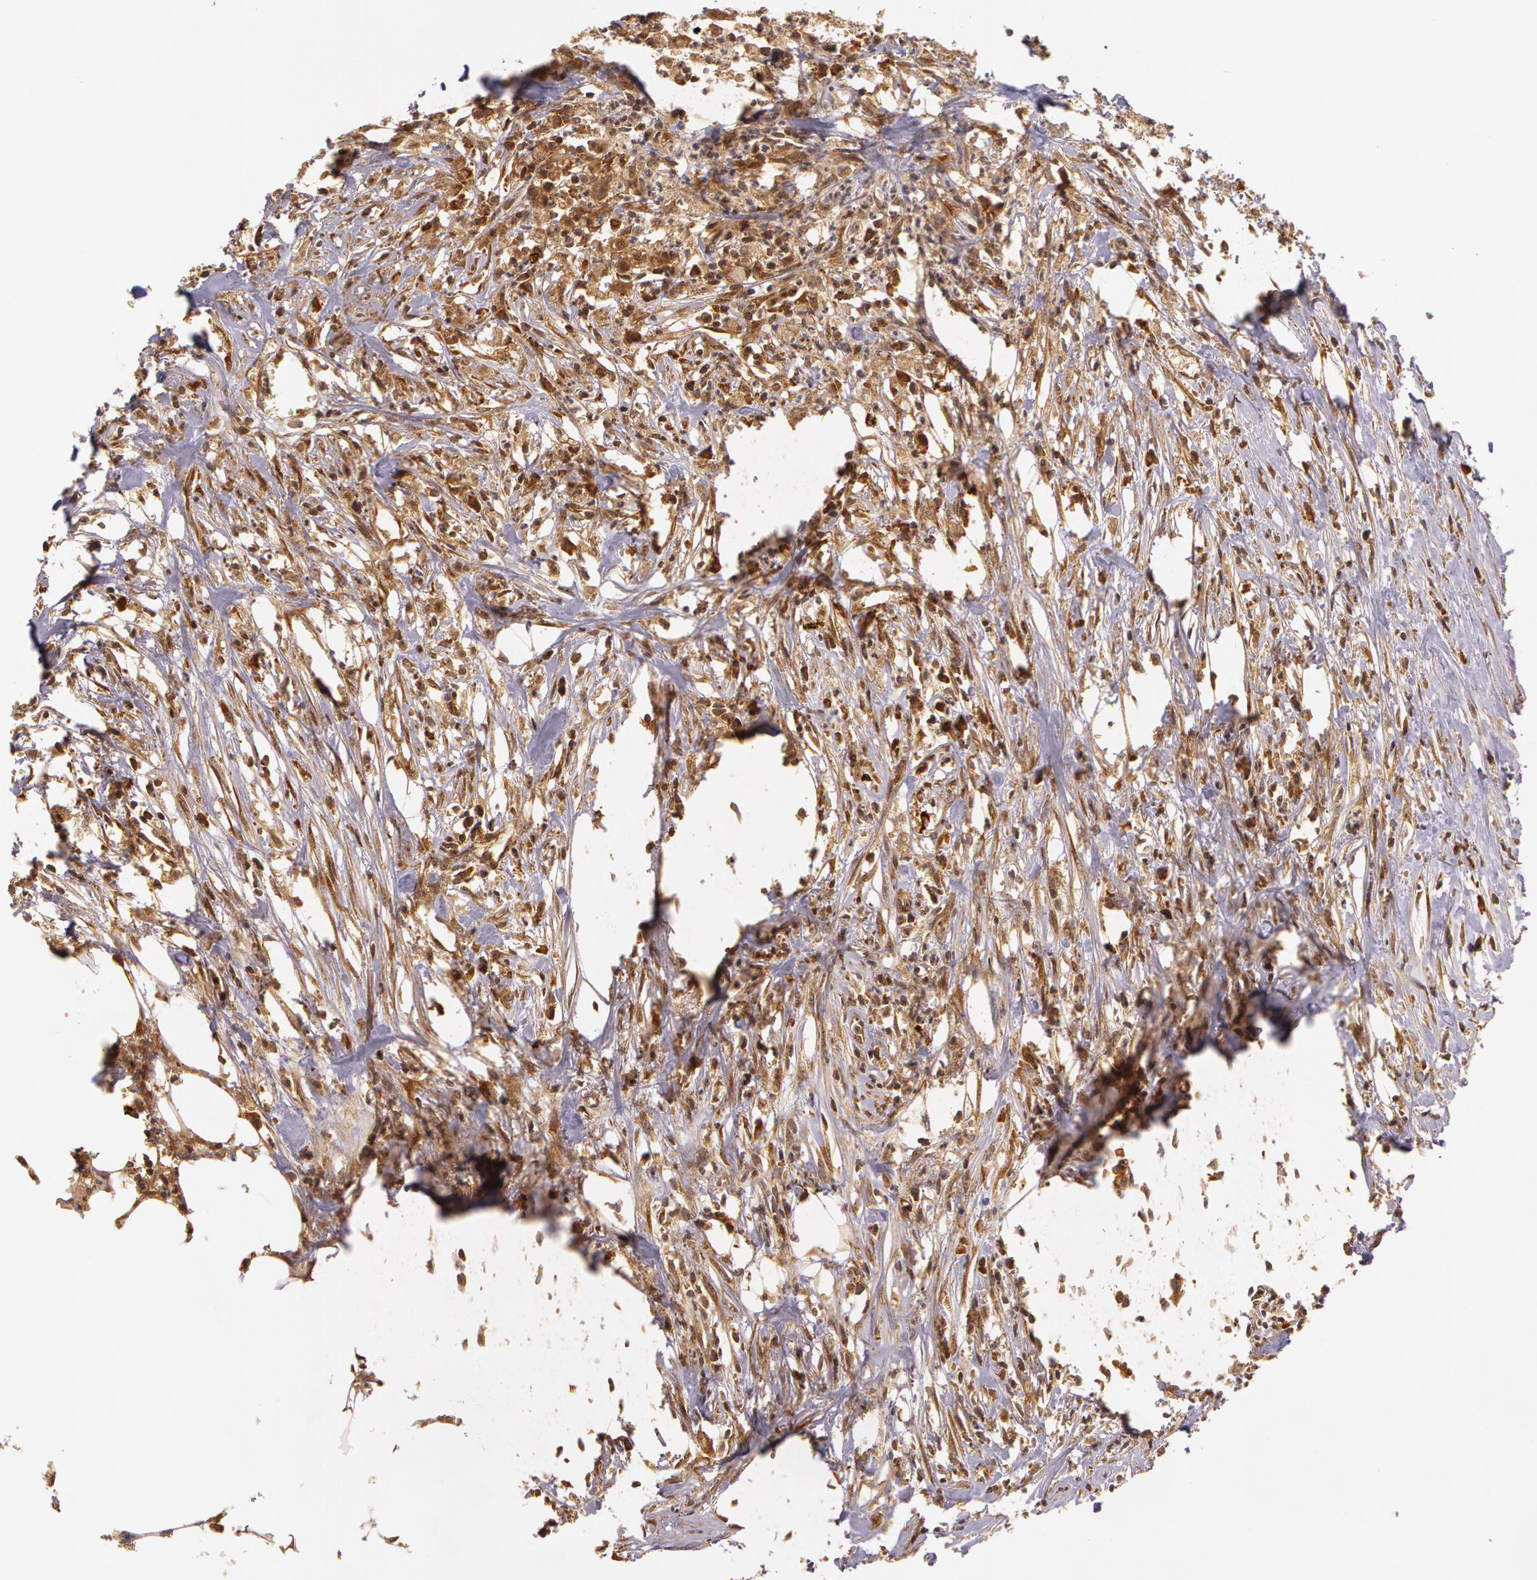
{"staining": {"intensity": "moderate", "quantity": ">75%", "location": "cytoplasmic/membranous"}, "tissue": "colorectal cancer", "cell_type": "Tumor cells", "image_type": "cancer", "snomed": [{"axis": "morphology", "description": "Adenocarcinoma, NOS"}, {"axis": "topography", "description": "Colon"}], "caption": "Colorectal cancer tissue demonstrates moderate cytoplasmic/membranous positivity in approximately >75% of tumor cells", "gene": "ASCC2", "patient": {"sex": "male", "age": 55}}